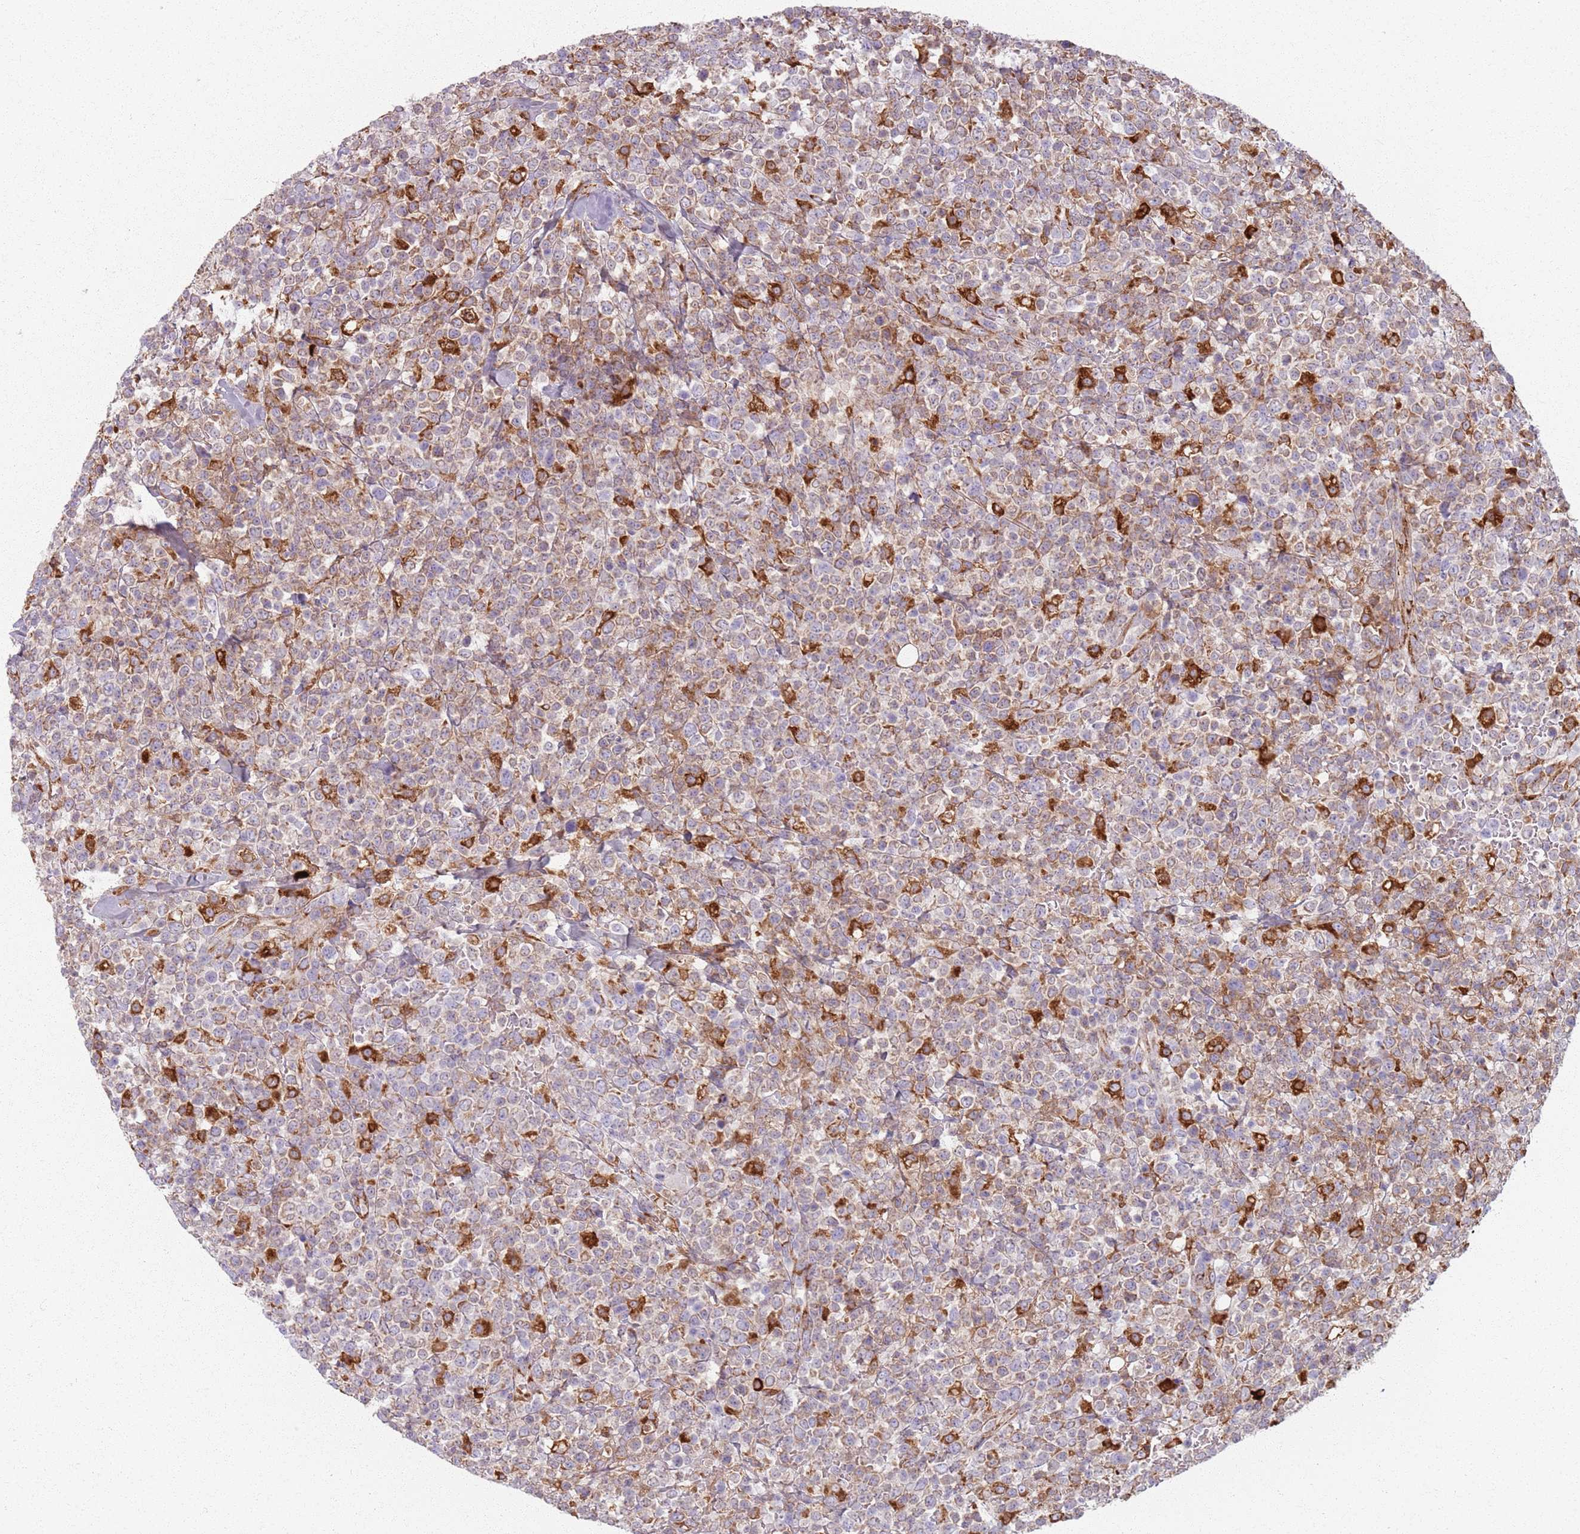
{"staining": {"intensity": "negative", "quantity": "none", "location": "none"}, "tissue": "lymphoma", "cell_type": "Tumor cells", "image_type": "cancer", "snomed": [{"axis": "morphology", "description": "Malignant lymphoma, non-Hodgkin's type, High grade"}, {"axis": "topography", "description": "Colon"}], "caption": "Immunohistochemical staining of human lymphoma exhibits no significant staining in tumor cells. (Brightfield microscopy of DAB (3,3'-diaminobenzidine) IHC at high magnification).", "gene": "COLGALT1", "patient": {"sex": "female", "age": 53}}